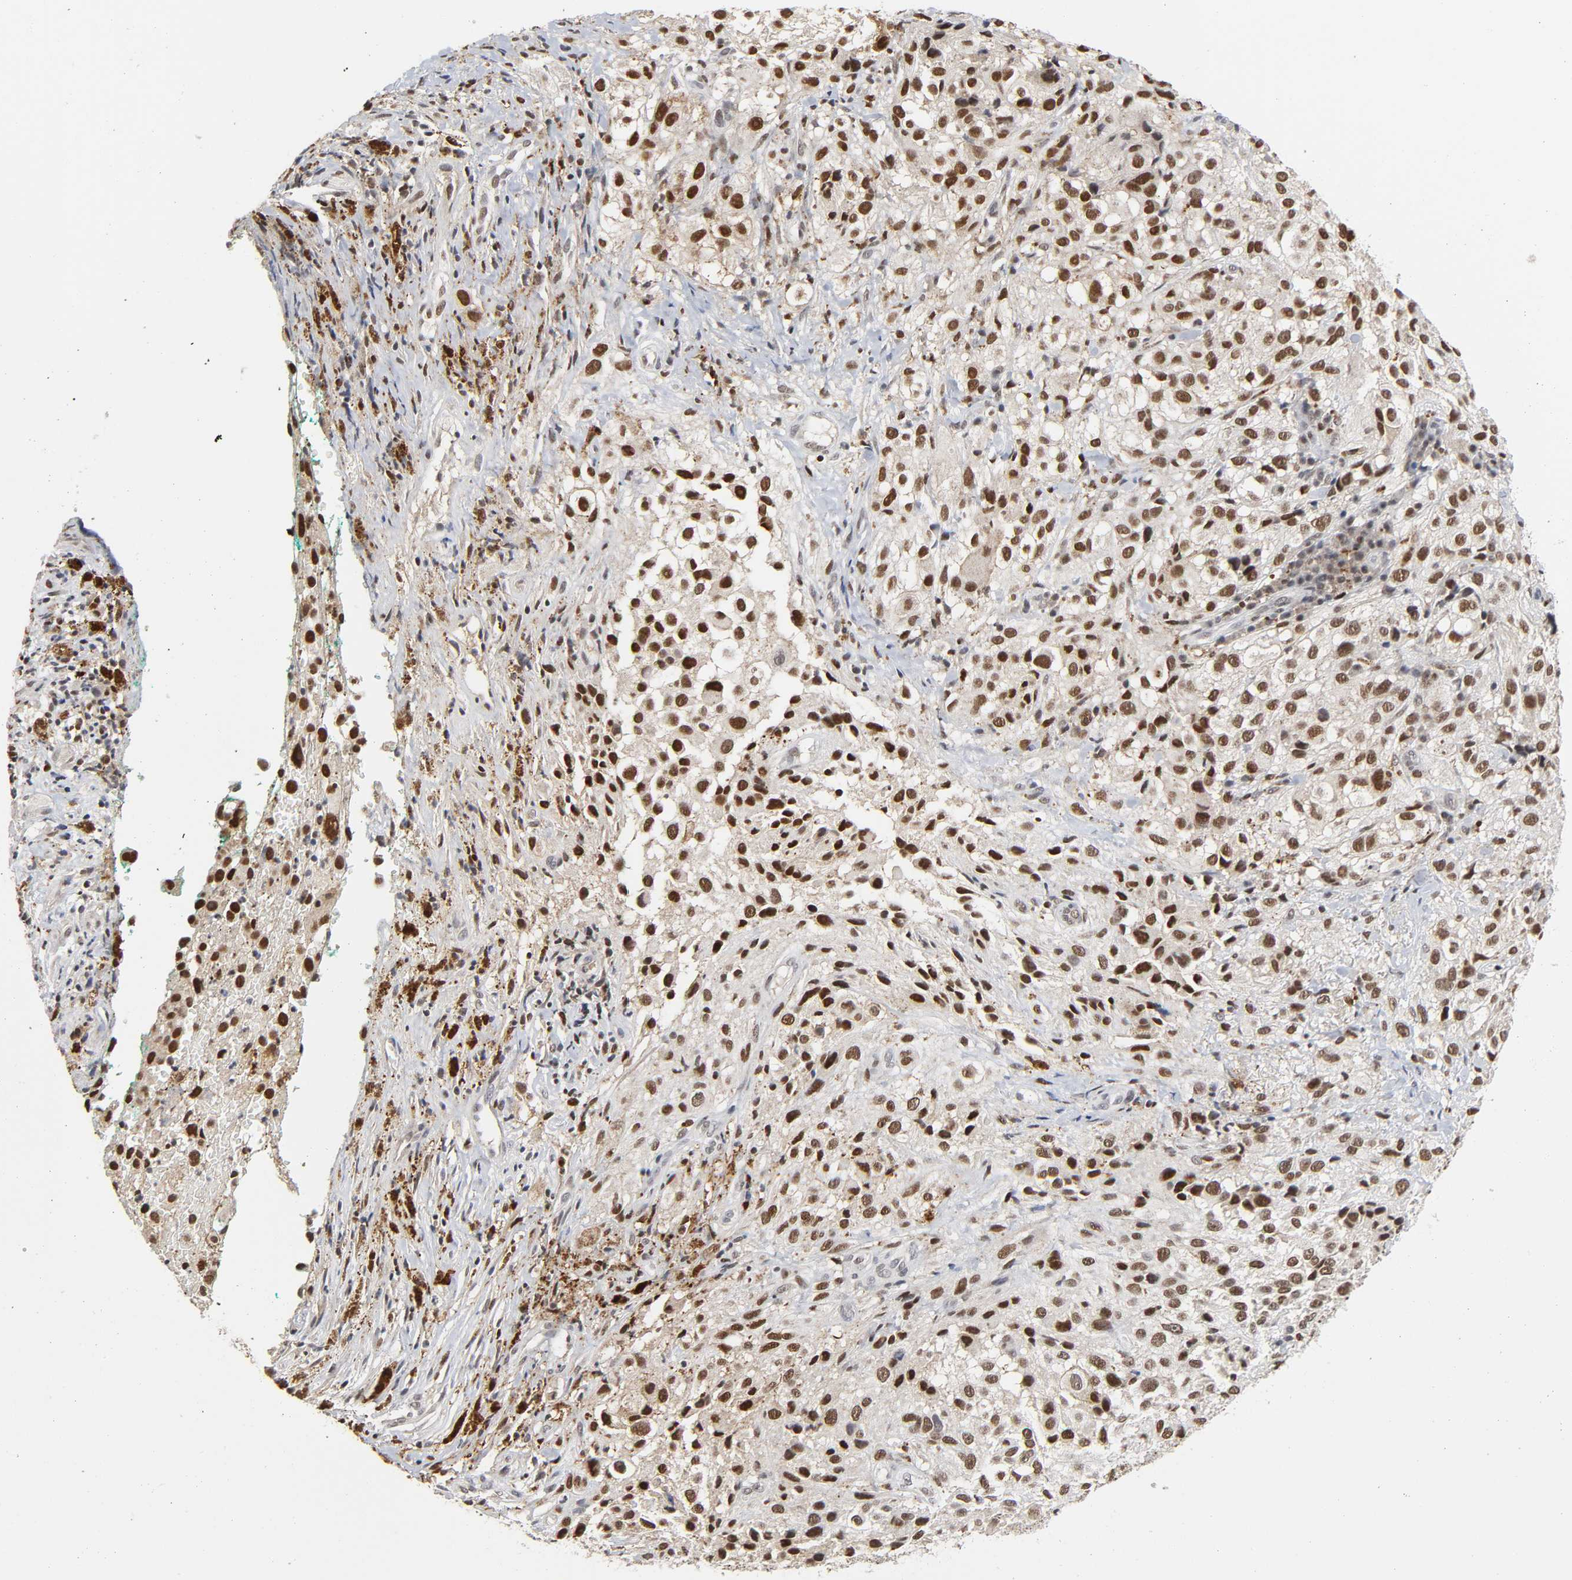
{"staining": {"intensity": "strong", "quantity": ">75%", "location": "nuclear"}, "tissue": "melanoma", "cell_type": "Tumor cells", "image_type": "cancer", "snomed": [{"axis": "morphology", "description": "Necrosis, NOS"}, {"axis": "morphology", "description": "Malignant melanoma, NOS"}, {"axis": "topography", "description": "Skin"}], "caption": "A histopathology image showing strong nuclear staining in about >75% of tumor cells in malignant melanoma, as visualized by brown immunohistochemical staining.", "gene": "KAT2B", "patient": {"sex": "female", "age": 87}}